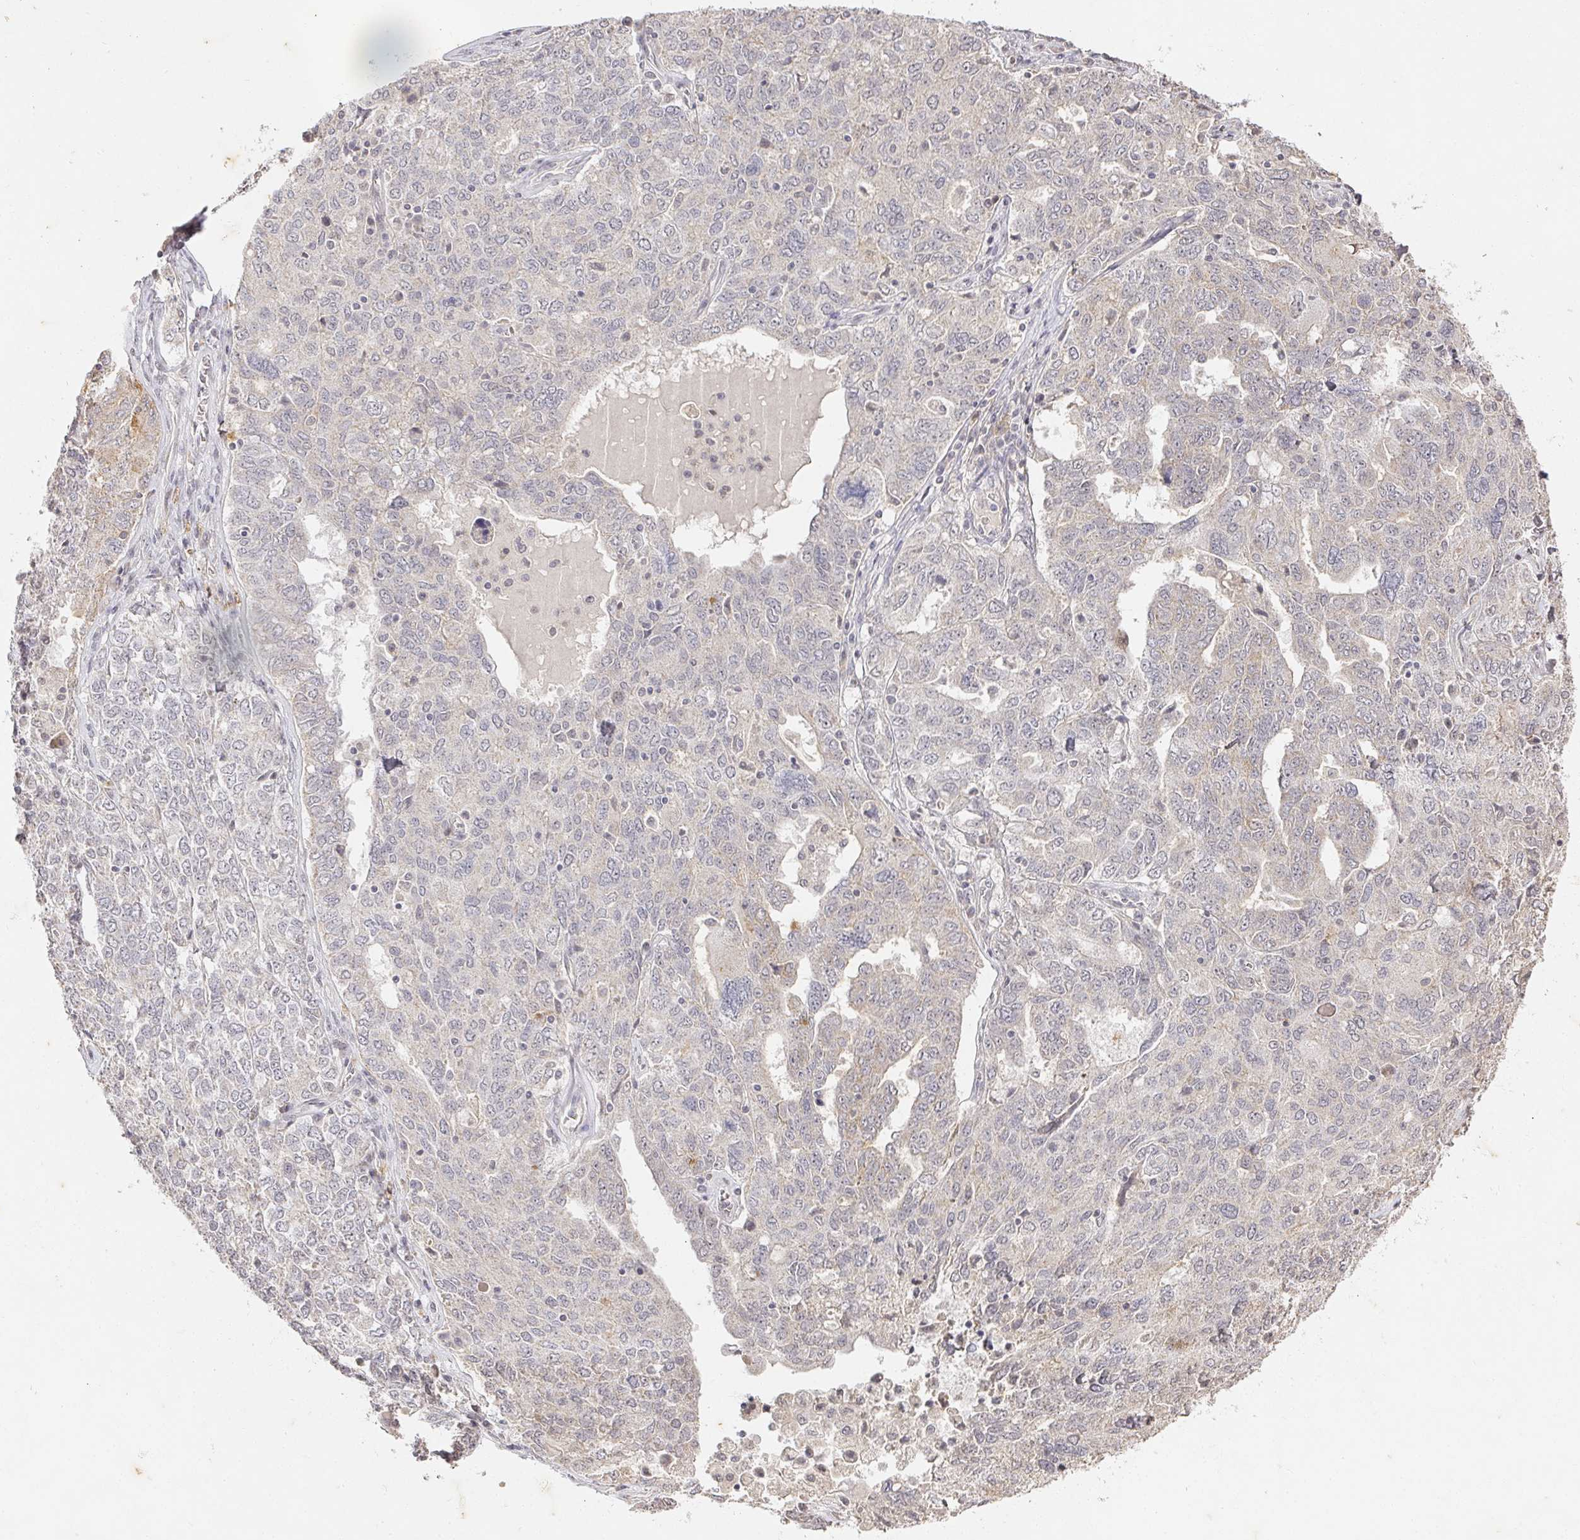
{"staining": {"intensity": "negative", "quantity": "none", "location": "none"}, "tissue": "ovarian cancer", "cell_type": "Tumor cells", "image_type": "cancer", "snomed": [{"axis": "morphology", "description": "Carcinoma, endometroid"}, {"axis": "topography", "description": "Ovary"}], "caption": "Immunohistochemistry image of neoplastic tissue: ovarian cancer stained with DAB (3,3'-diaminobenzidine) exhibits no significant protein positivity in tumor cells. Brightfield microscopy of IHC stained with DAB (brown) and hematoxylin (blue), captured at high magnification.", "gene": "CAPN5", "patient": {"sex": "female", "age": 62}}